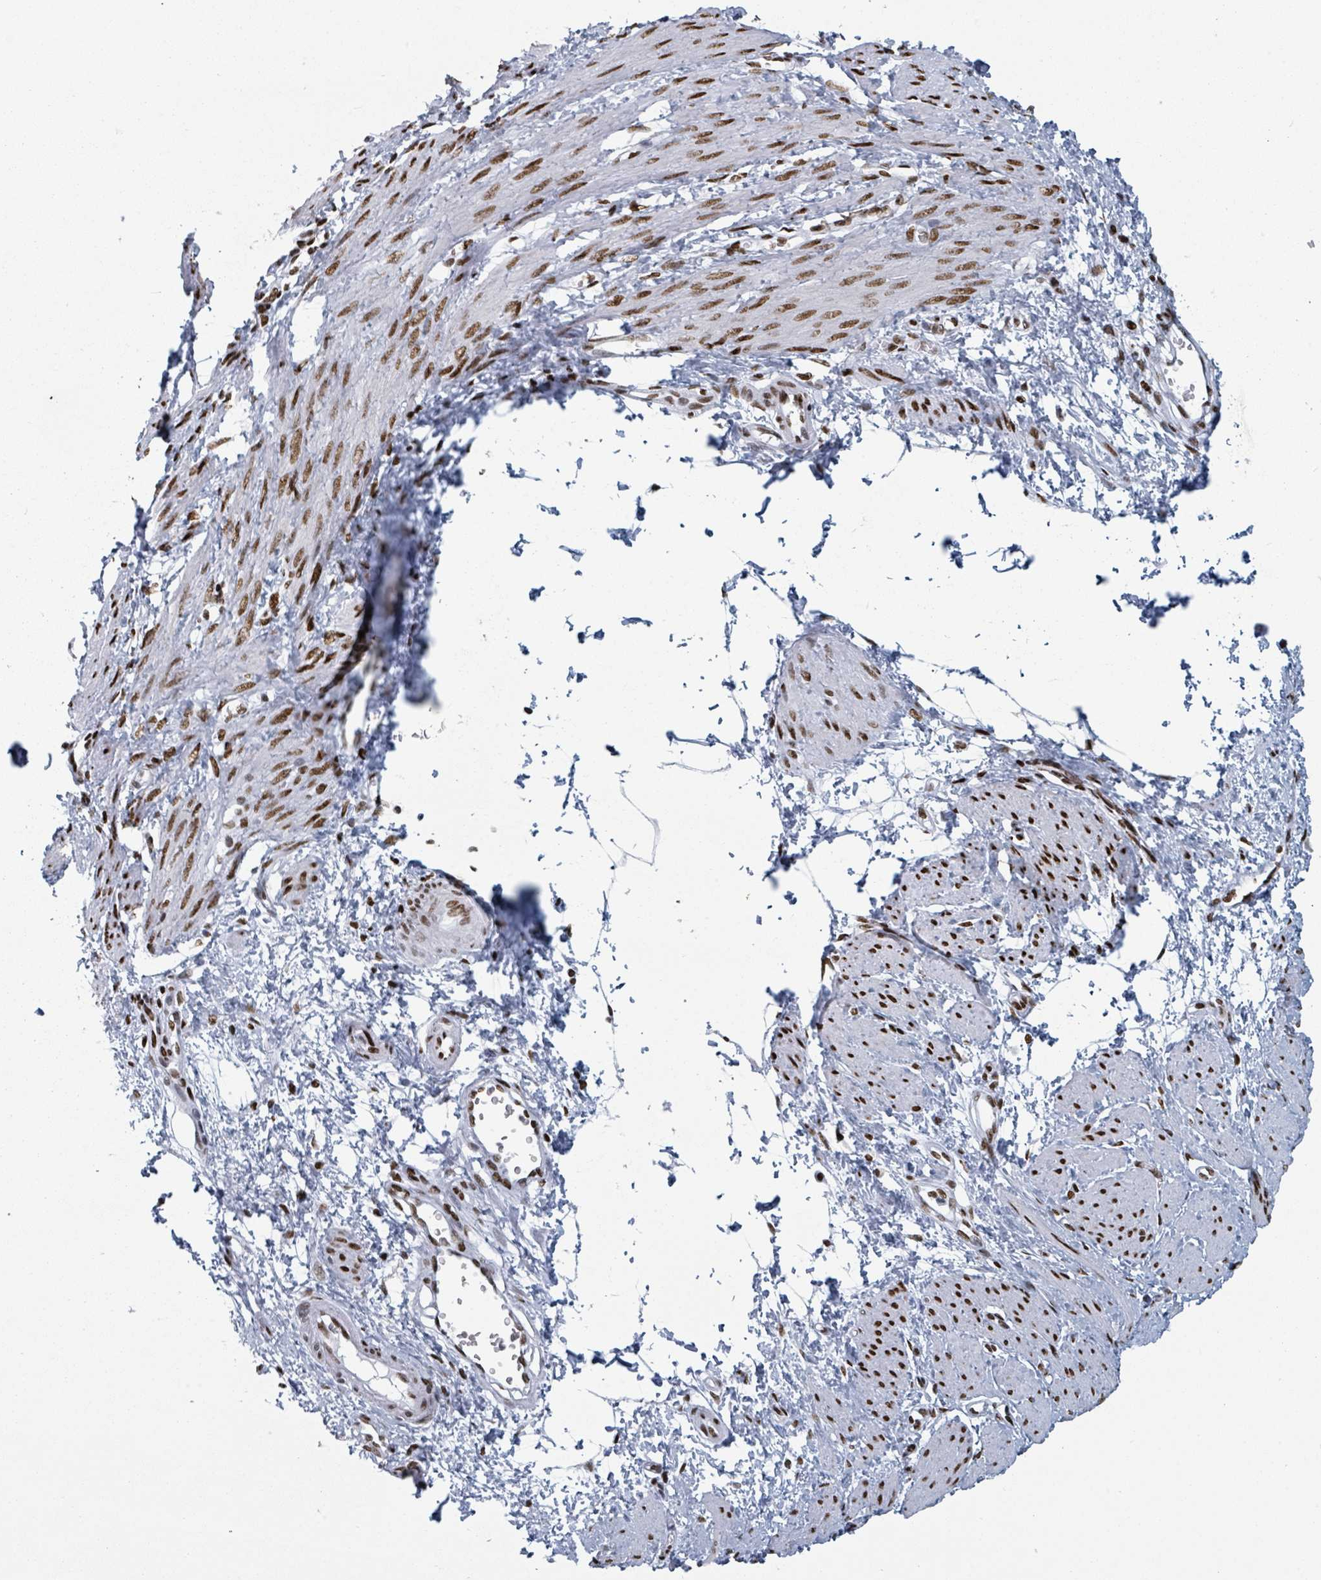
{"staining": {"intensity": "strong", "quantity": ">75%", "location": "nuclear"}, "tissue": "smooth muscle", "cell_type": "Smooth muscle cells", "image_type": "normal", "snomed": [{"axis": "morphology", "description": "Normal tissue, NOS"}, {"axis": "topography", "description": "Smooth muscle"}, {"axis": "topography", "description": "Uterus"}], "caption": "Immunohistochemical staining of normal smooth muscle demonstrates >75% levels of strong nuclear protein positivity in about >75% of smooth muscle cells. The staining is performed using DAB brown chromogen to label protein expression. The nuclei are counter-stained blue using hematoxylin.", "gene": "DHX16", "patient": {"sex": "female", "age": 39}}